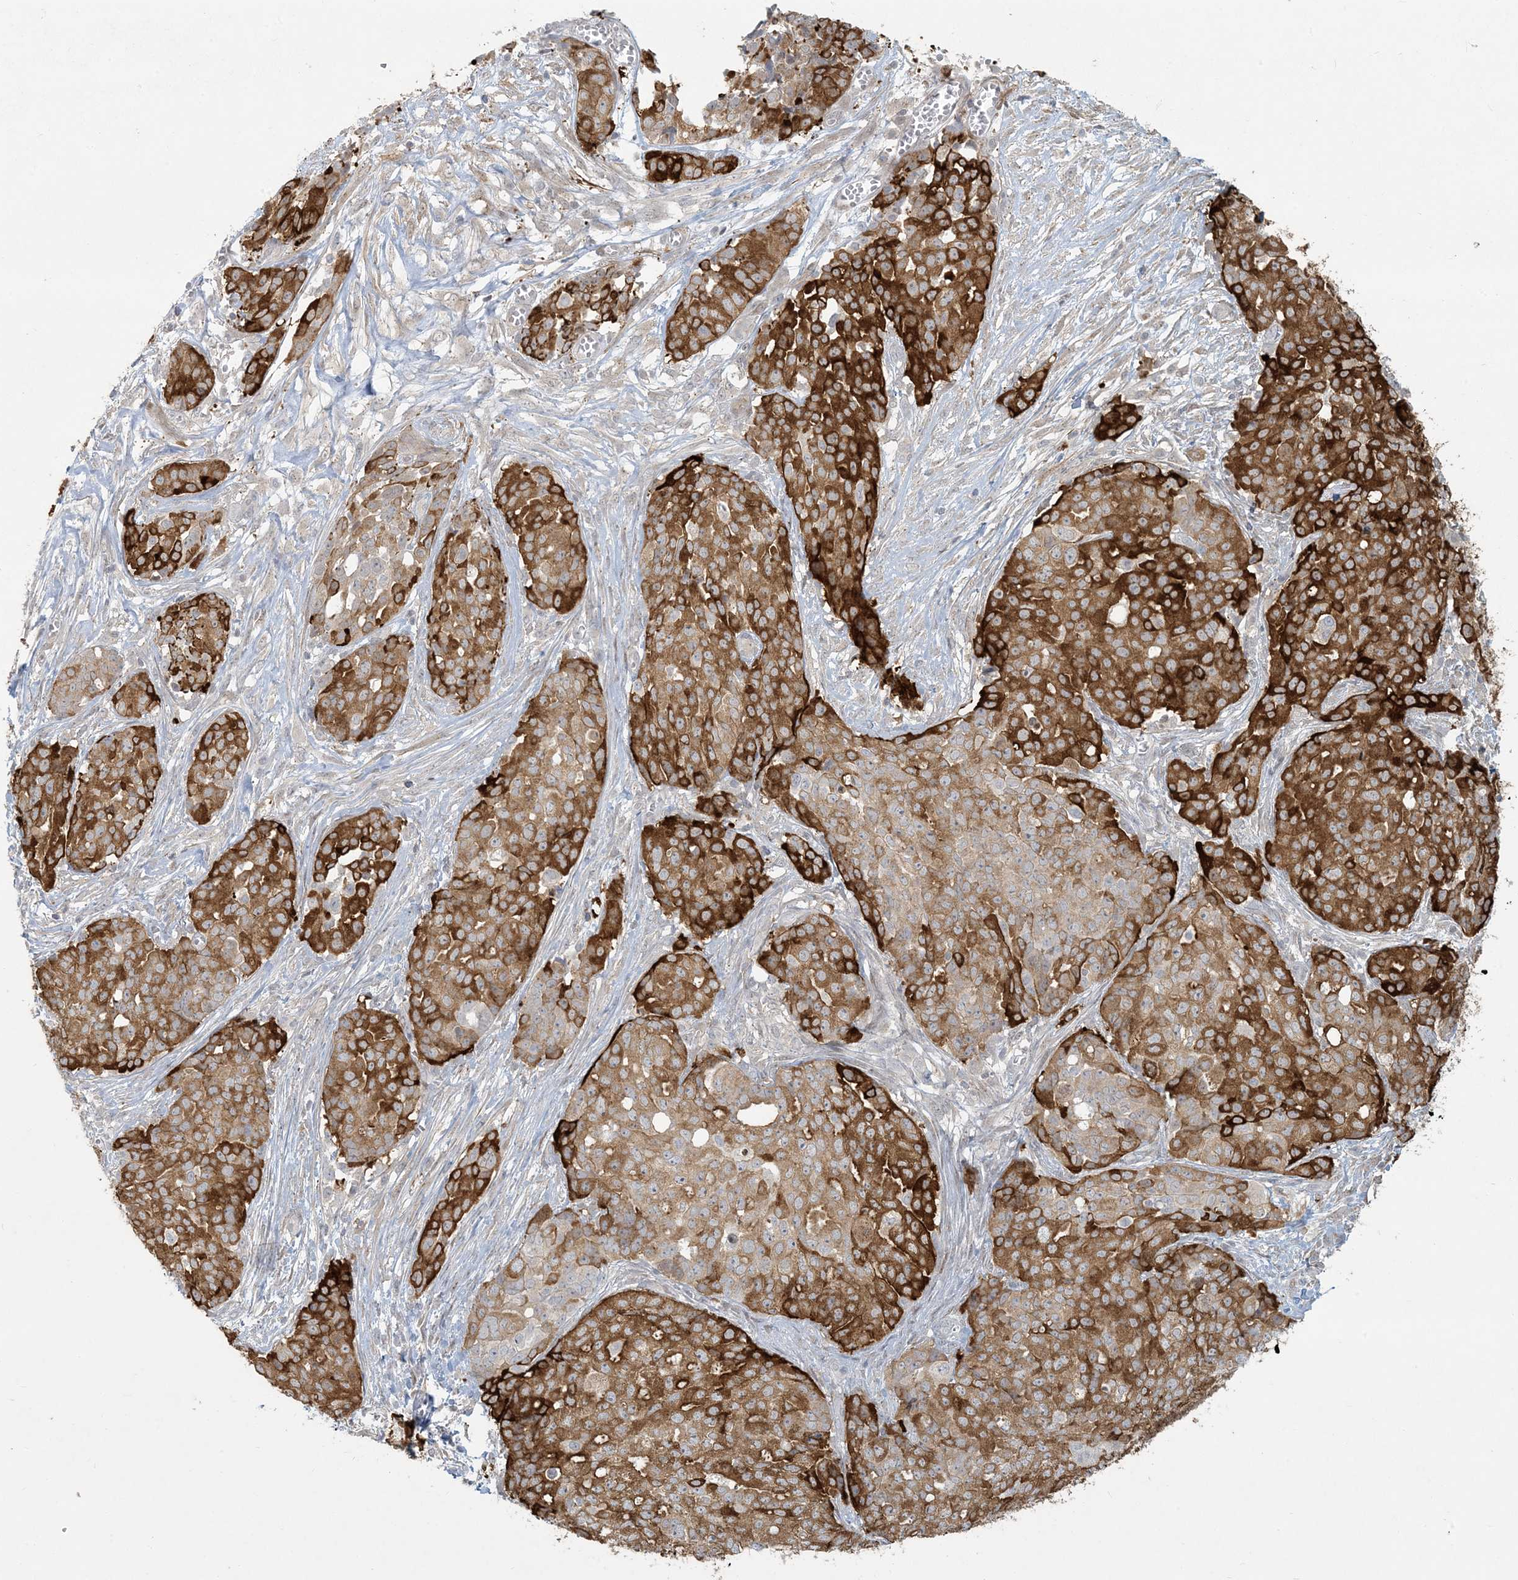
{"staining": {"intensity": "strong", "quantity": ">75%", "location": "cytoplasmic/membranous"}, "tissue": "ovarian cancer", "cell_type": "Tumor cells", "image_type": "cancer", "snomed": [{"axis": "morphology", "description": "Cystadenocarcinoma, serous, NOS"}, {"axis": "topography", "description": "Soft tissue"}, {"axis": "topography", "description": "Ovary"}], "caption": "High-magnification brightfield microscopy of ovarian cancer stained with DAB (3,3'-diaminobenzidine) (brown) and counterstained with hematoxylin (blue). tumor cells exhibit strong cytoplasmic/membranous expression is appreciated in about>75% of cells.", "gene": "BCORL1", "patient": {"sex": "female", "age": 57}}